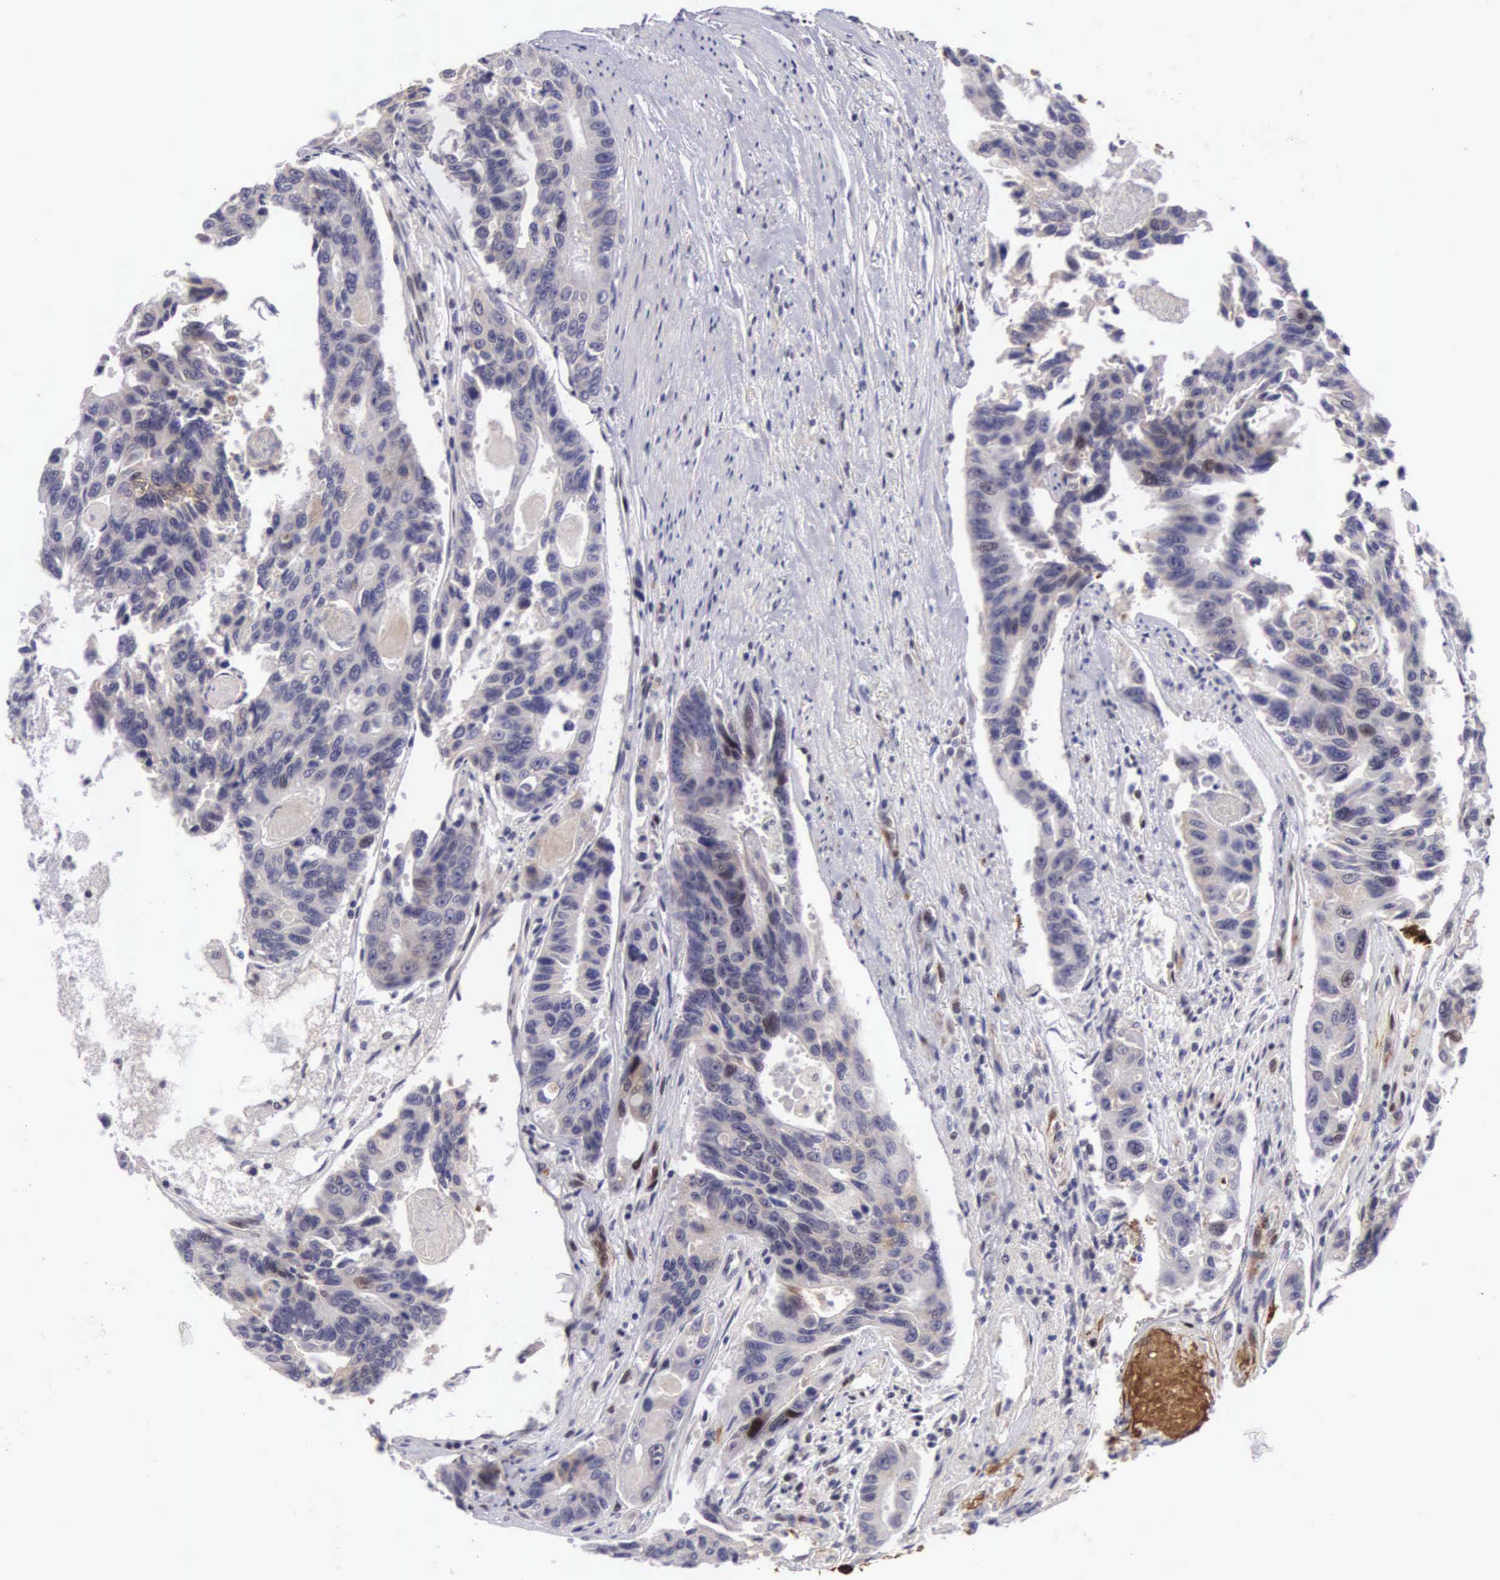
{"staining": {"intensity": "moderate", "quantity": ">75%", "location": "nuclear"}, "tissue": "colorectal cancer", "cell_type": "Tumor cells", "image_type": "cancer", "snomed": [{"axis": "morphology", "description": "Adenocarcinoma, NOS"}, {"axis": "topography", "description": "Colon"}], "caption": "This micrograph exhibits immunohistochemistry staining of colorectal adenocarcinoma, with medium moderate nuclear staining in approximately >75% of tumor cells.", "gene": "EMID1", "patient": {"sex": "female", "age": 86}}